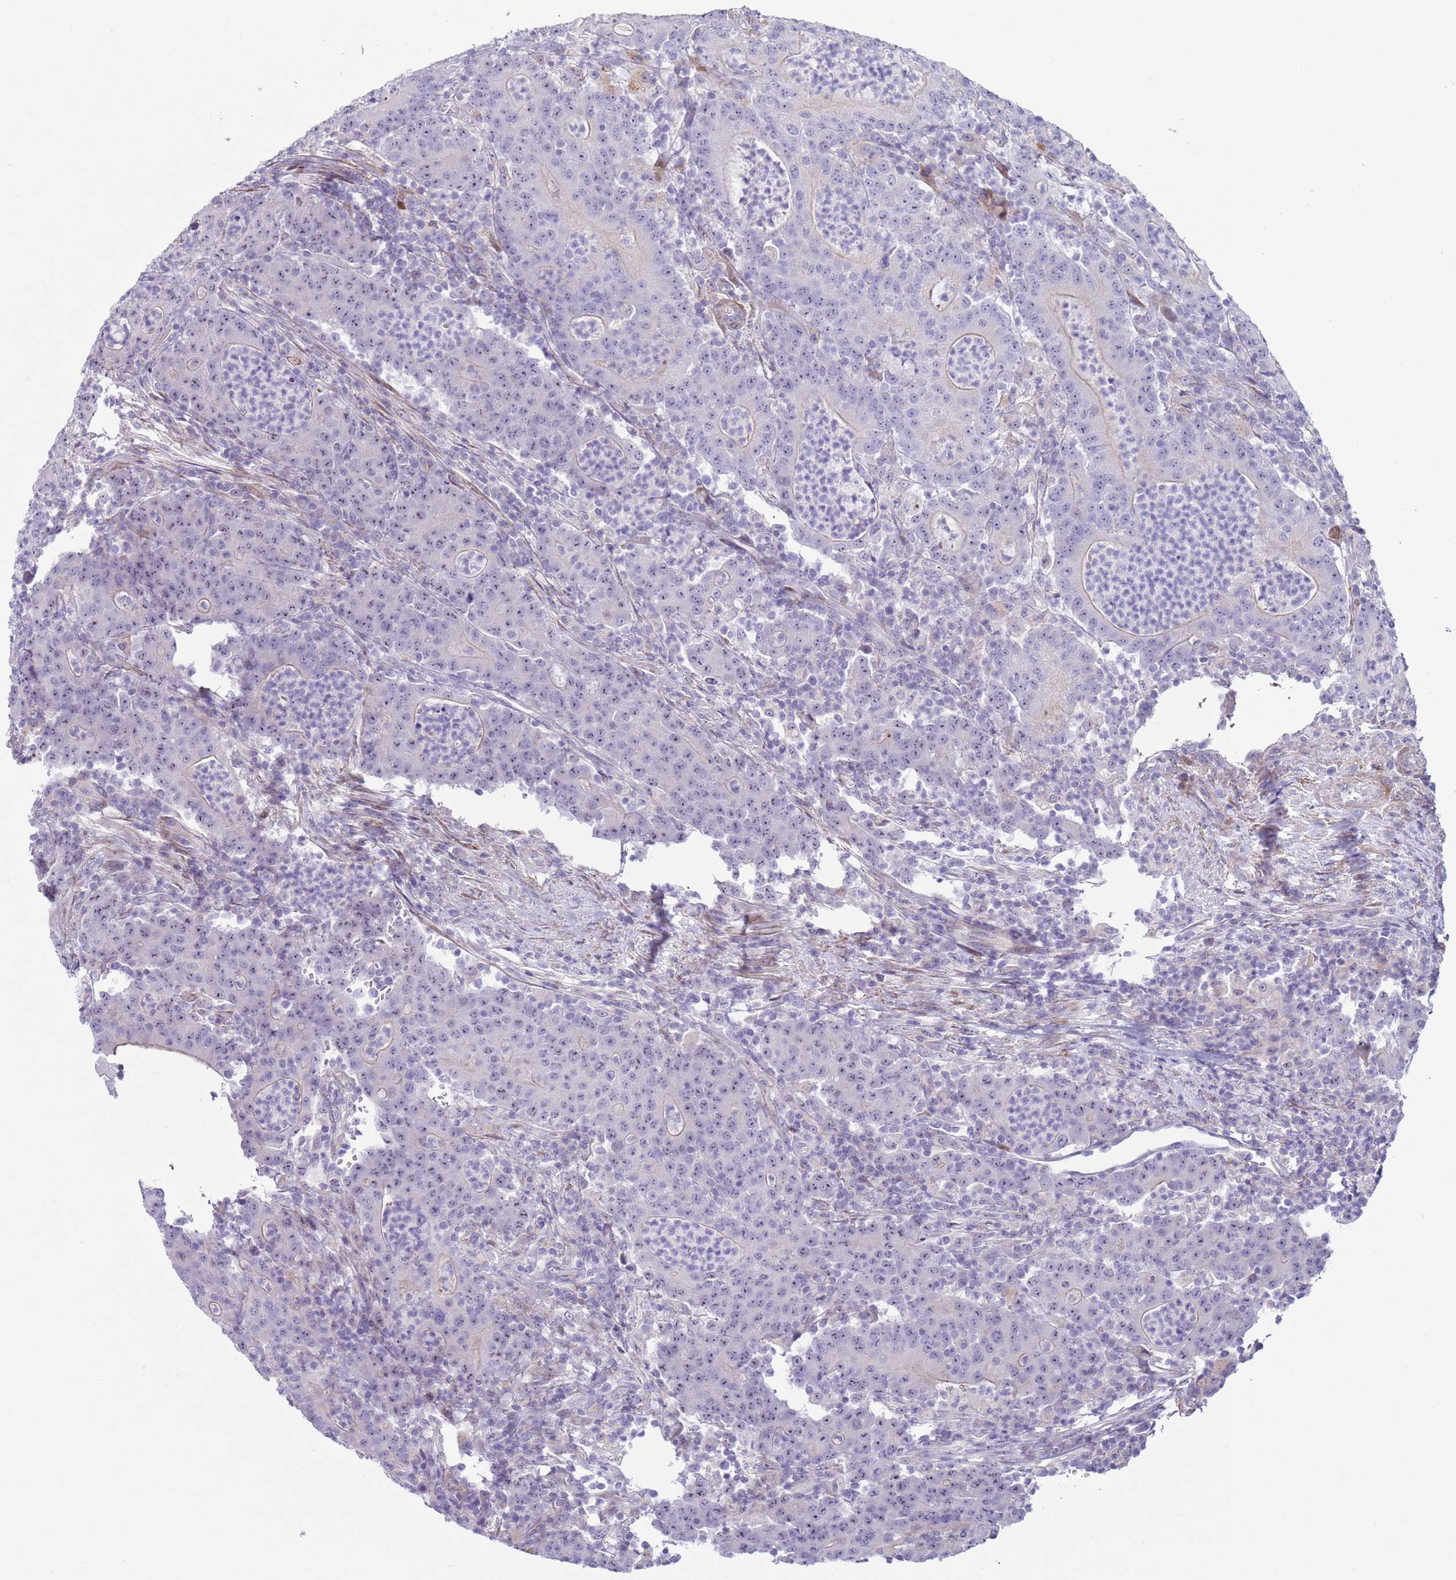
{"staining": {"intensity": "negative", "quantity": "none", "location": "none"}, "tissue": "colorectal cancer", "cell_type": "Tumor cells", "image_type": "cancer", "snomed": [{"axis": "morphology", "description": "Adenocarcinoma, NOS"}, {"axis": "topography", "description": "Colon"}], "caption": "This is an IHC micrograph of human colorectal cancer (adenocarcinoma). There is no expression in tumor cells.", "gene": "HEATR1", "patient": {"sex": "male", "age": 83}}